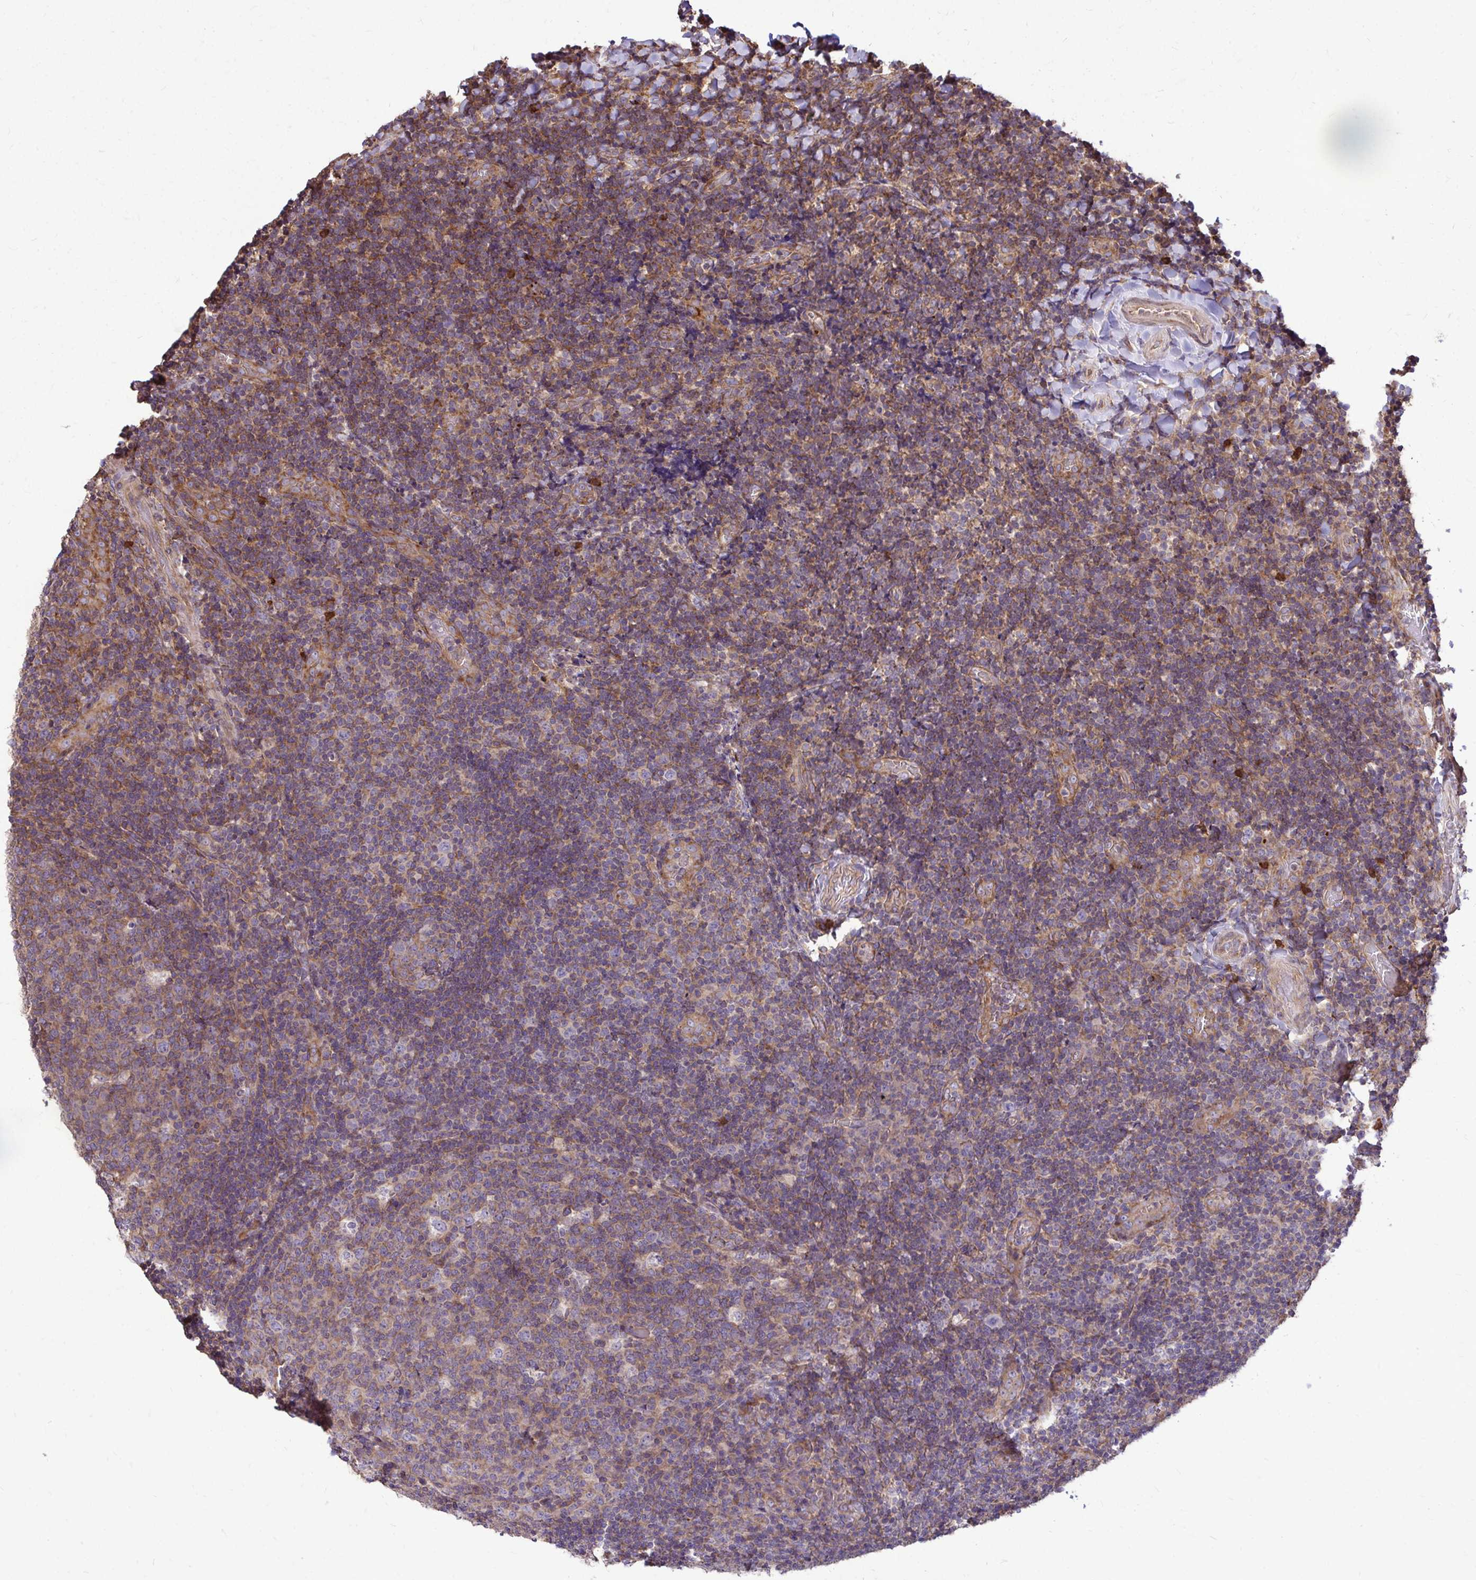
{"staining": {"intensity": "moderate", "quantity": "25%-75%", "location": "cytoplasmic/membranous"}, "tissue": "tonsil", "cell_type": "Germinal center cells", "image_type": "normal", "snomed": [{"axis": "morphology", "description": "Normal tissue, NOS"}, {"axis": "topography", "description": "Tonsil"}], "caption": "Immunohistochemistry (IHC) image of benign tonsil: human tonsil stained using immunohistochemistry (IHC) displays medium levels of moderate protein expression localized specifically in the cytoplasmic/membranous of germinal center cells, appearing as a cytoplasmic/membranous brown color.", "gene": "FMR1", "patient": {"sex": "male", "age": 17}}